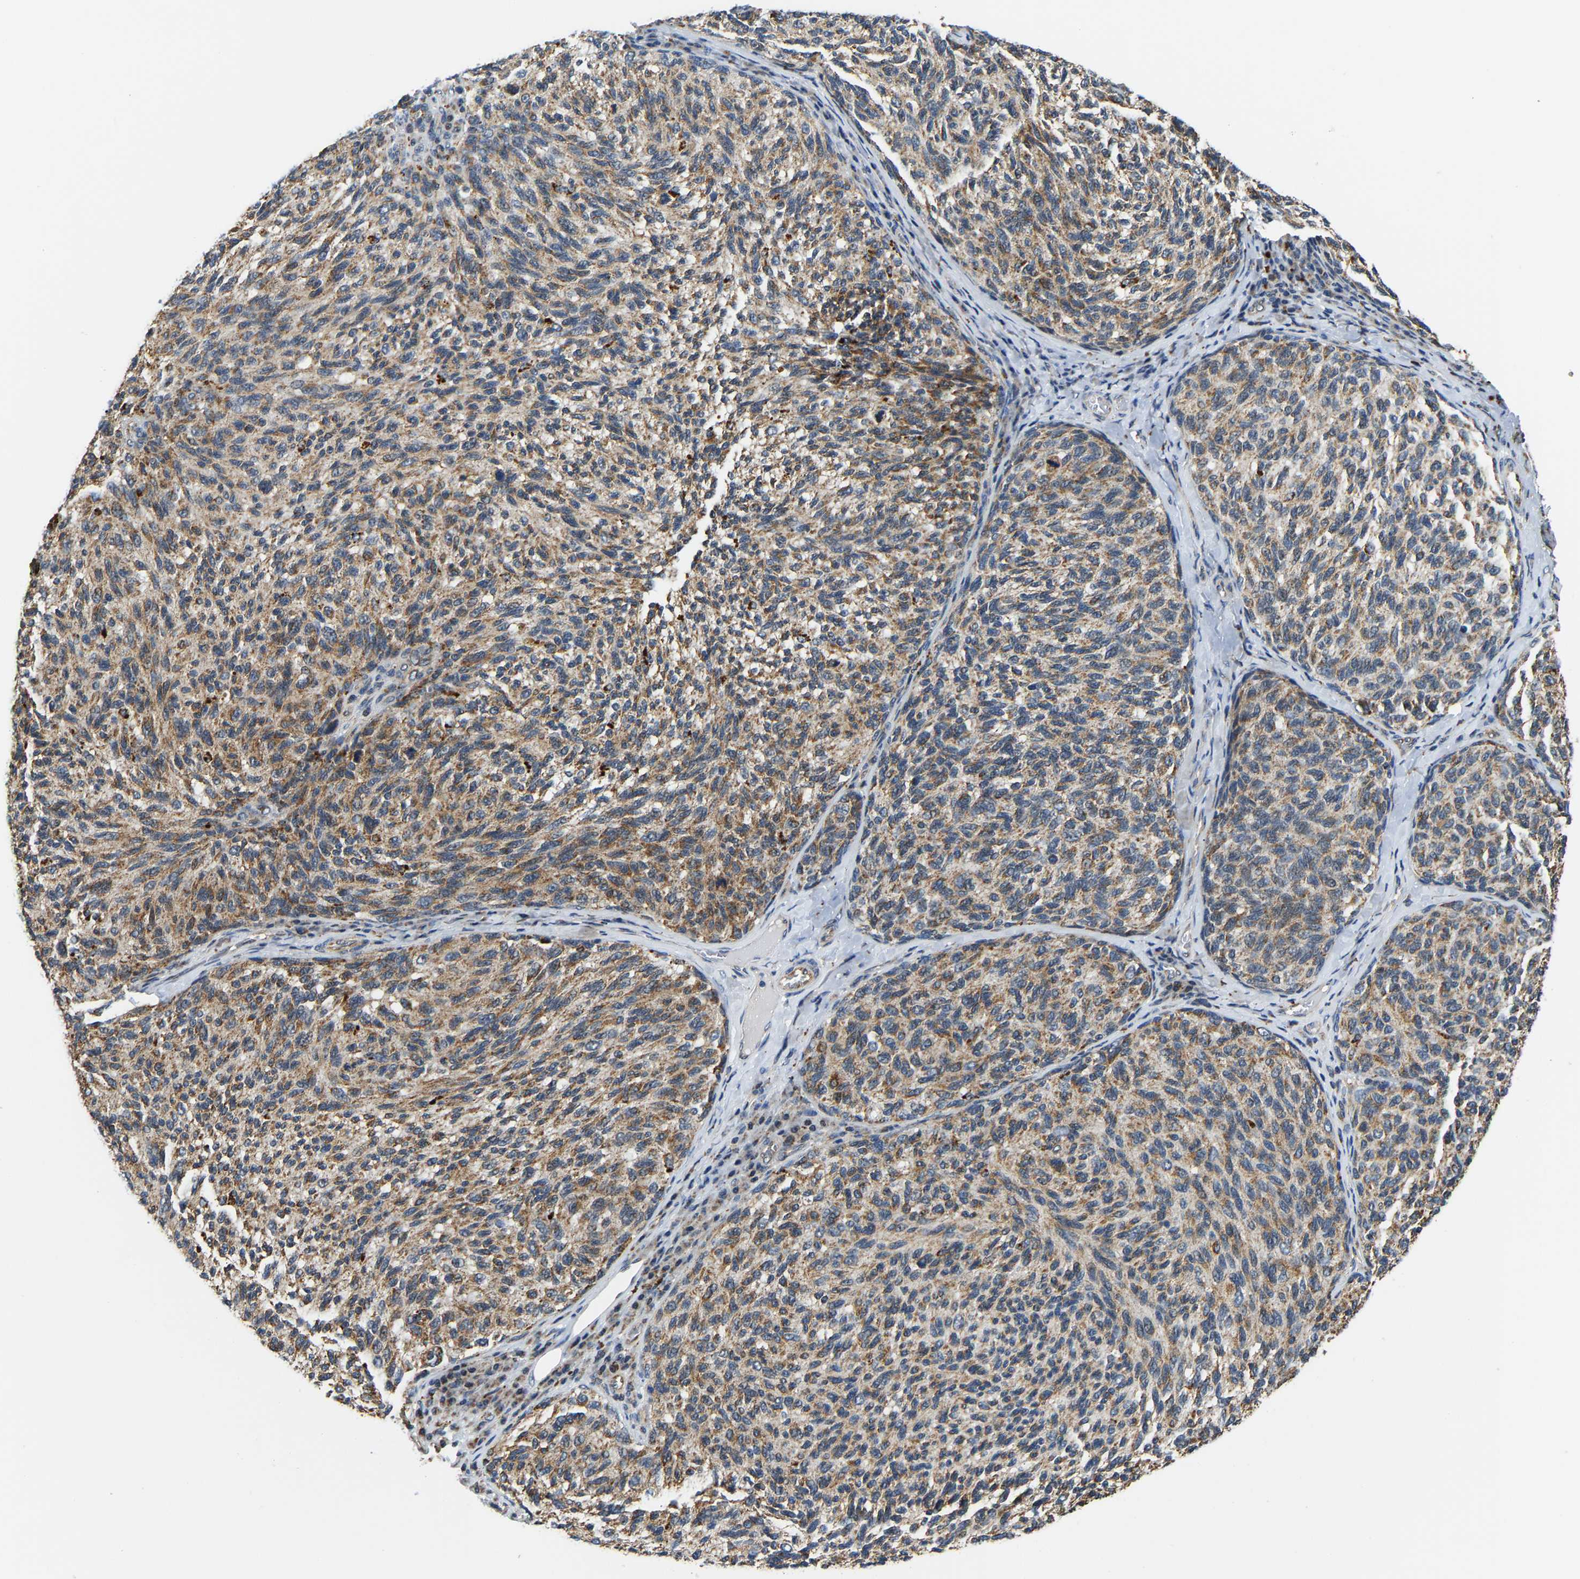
{"staining": {"intensity": "moderate", "quantity": ">75%", "location": "cytoplasmic/membranous"}, "tissue": "melanoma", "cell_type": "Tumor cells", "image_type": "cancer", "snomed": [{"axis": "morphology", "description": "Malignant melanoma, NOS"}, {"axis": "topography", "description": "Skin"}], "caption": "Melanoma stained with DAB IHC shows medium levels of moderate cytoplasmic/membranous staining in about >75% of tumor cells. (DAB IHC, brown staining for protein, blue staining for nuclei).", "gene": "GIMAP7", "patient": {"sex": "female", "age": 73}}